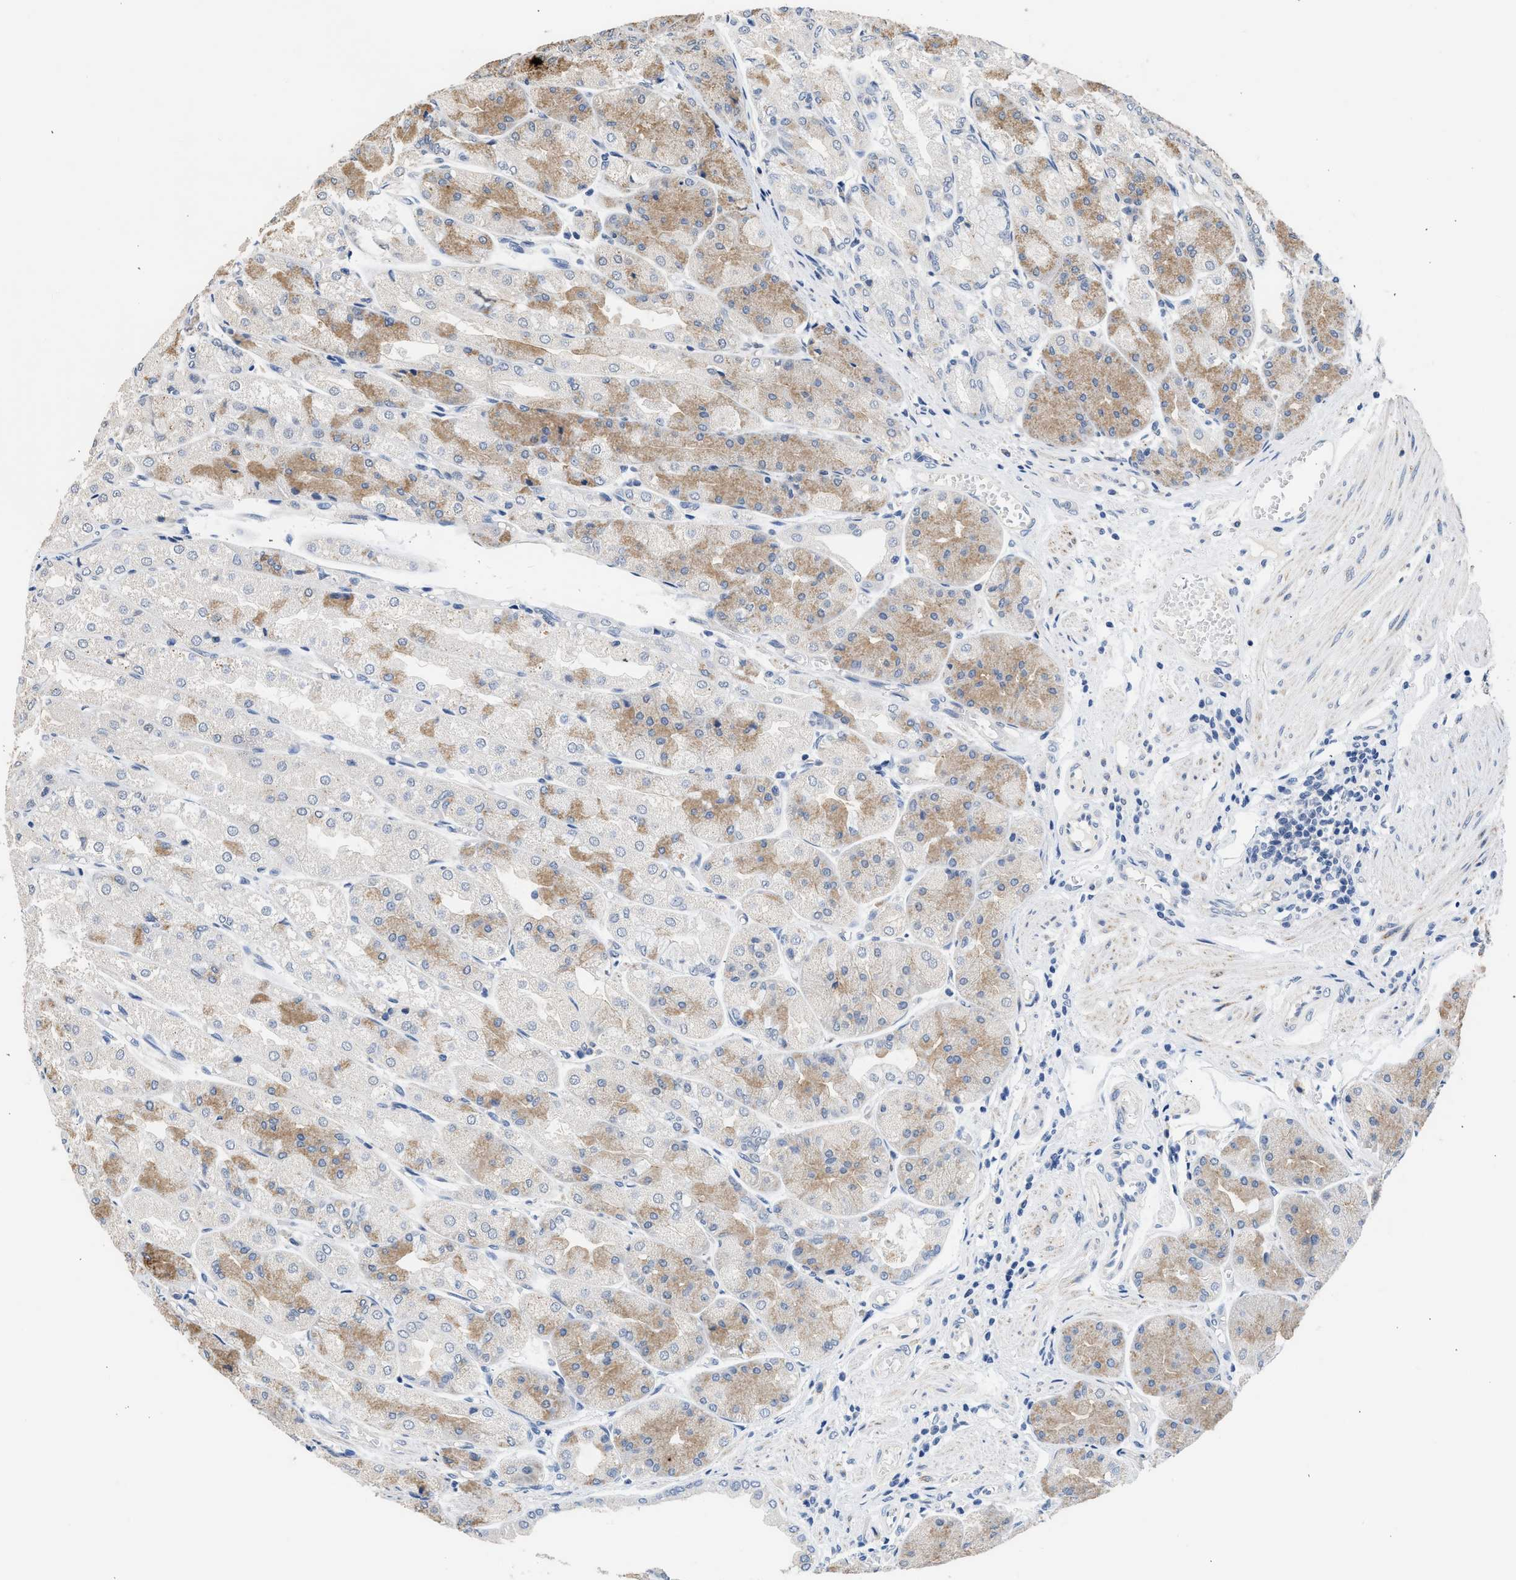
{"staining": {"intensity": "moderate", "quantity": "<25%", "location": "cytoplasmic/membranous"}, "tissue": "stomach", "cell_type": "Glandular cells", "image_type": "normal", "snomed": [{"axis": "morphology", "description": "Normal tissue, NOS"}, {"axis": "topography", "description": "Stomach, upper"}], "caption": "The histopathology image reveals a brown stain indicating the presence of a protein in the cytoplasmic/membranous of glandular cells in stomach.", "gene": "CSF3R", "patient": {"sex": "male", "age": 72}}